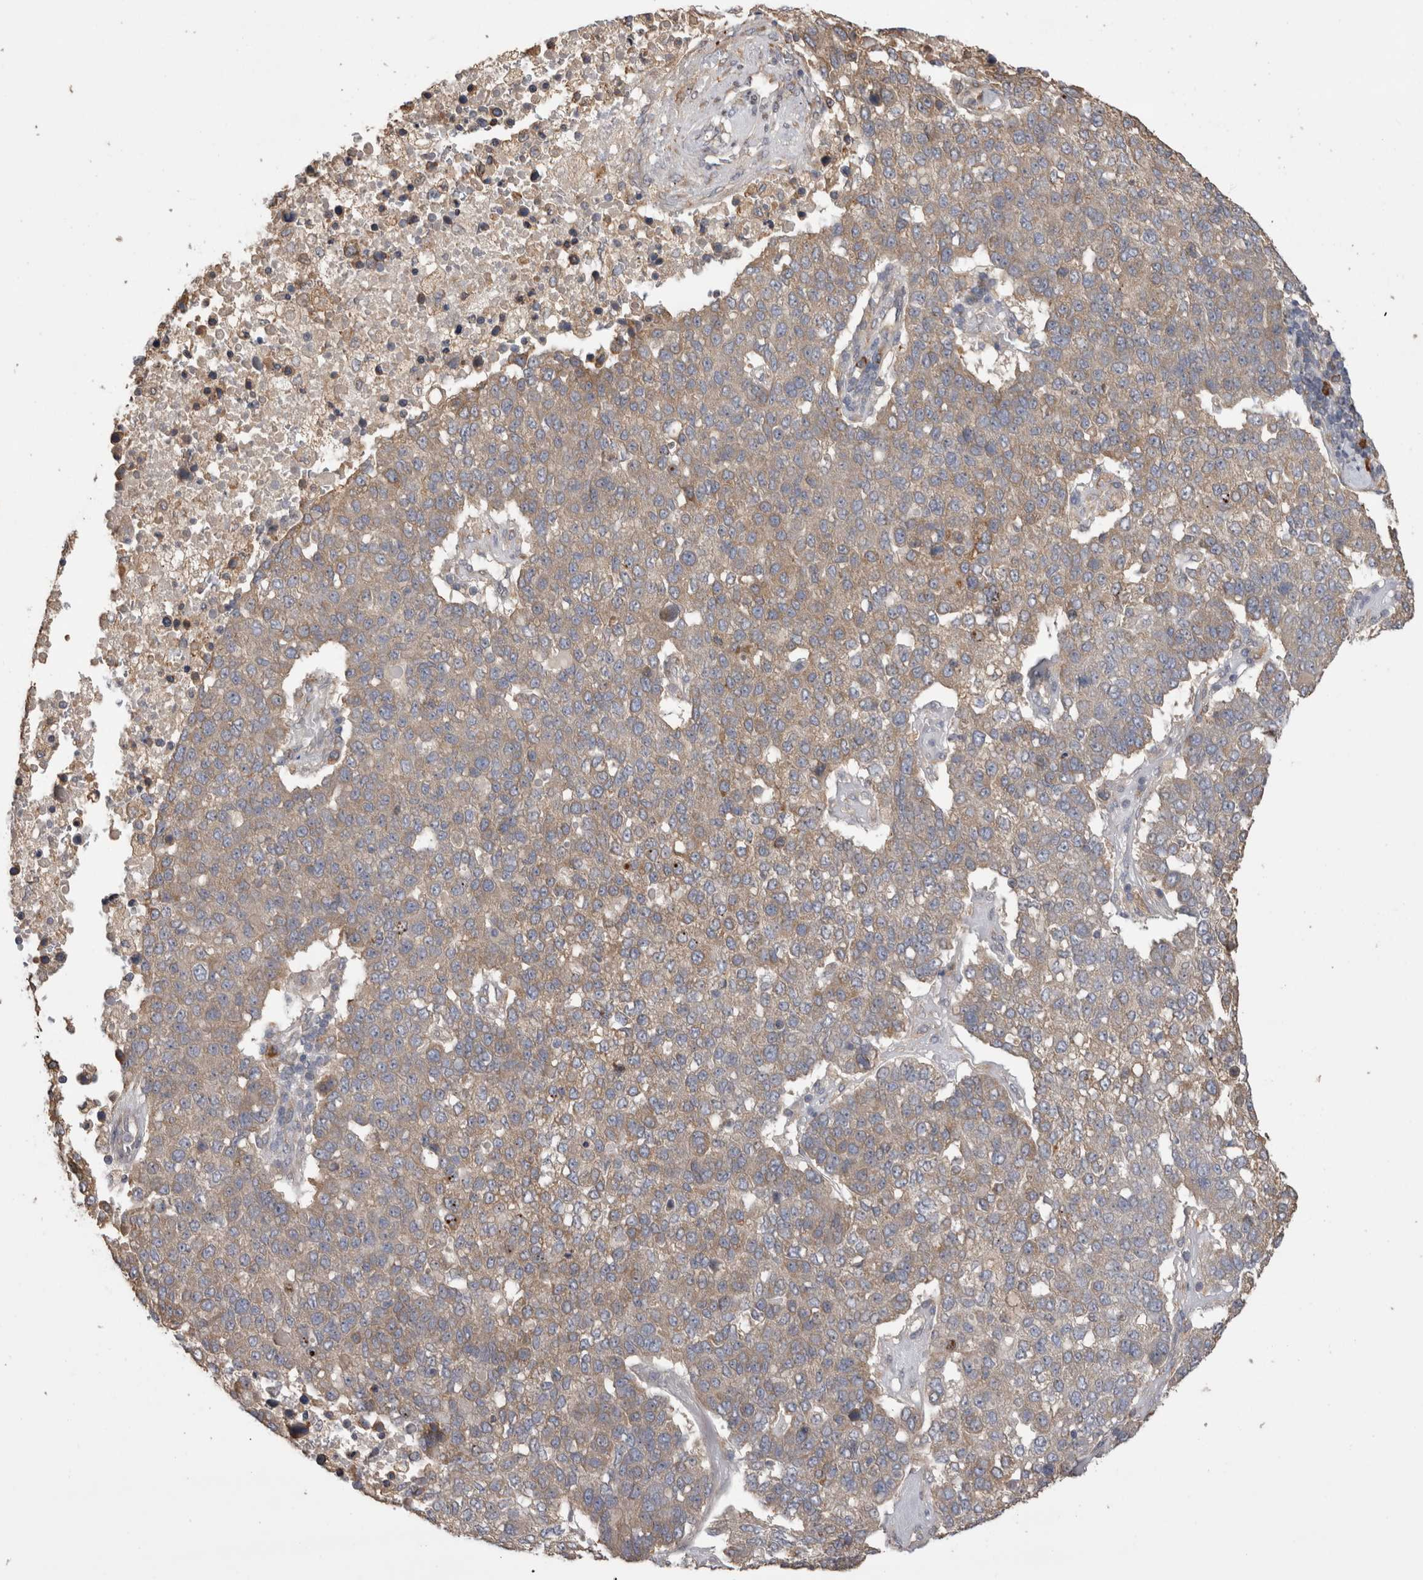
{"staining": {"intensity": "weak", "quantity": "<25%", "location": "cytoplasmic/membranous"}, "tissue": "pancreatic cancer", "cell_type": "Tumor cells", "image_type": "cancer", "snomed": [{"axis": "morphology", "description": "Adenocarcinoma, NOS"}, {"axis": "topography", "description": "Pancreas"}], "caption": "This is an IHC photomicrograph of human pancreatic adenocarcinoma. There is no staining in tumor cells.", "gene": "TBCE", "patient": {"sex": "female", "age": 61}}